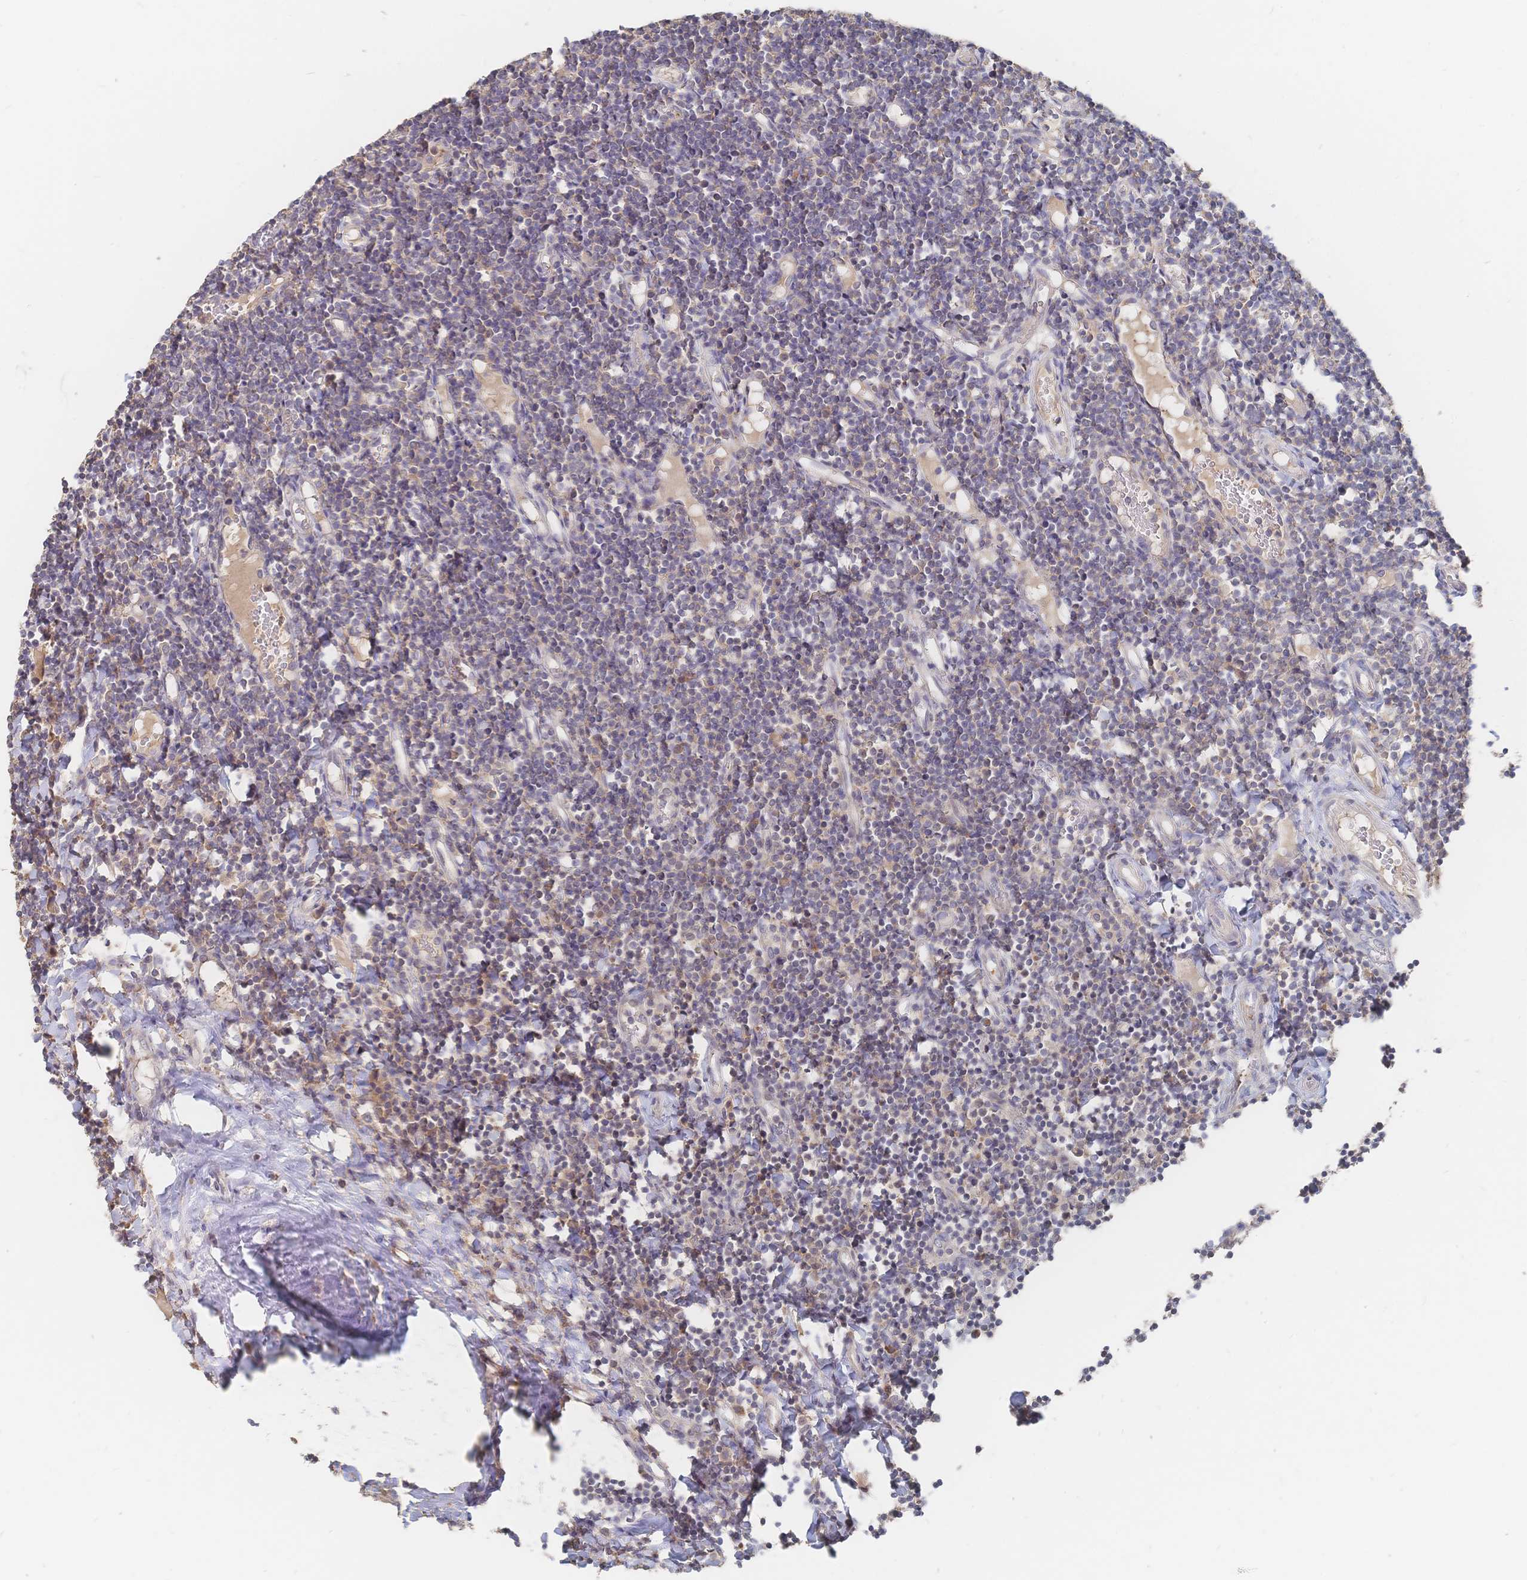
{"staining": {"intensity": "weak", "quantity": "25%-75%", "location": "cytoplasmic/membranous"}, "tissue": "tonsil", "cell_type": "Germinal center cells", "image_type": "normal", "snomed": [{"axis": "morphology", "description": "Normal tissue, NOS"}, {"axis": "topography", "description": "Tonsil"}], "caption": "Immunohistochemical staining of benign human tonsil shows low levels of weak cytoplasmic/membranous expression in approximately 25%-75% of germinal center cells.", "gene": "LRP5", "patient": {"sex": "female", "age": 10}}